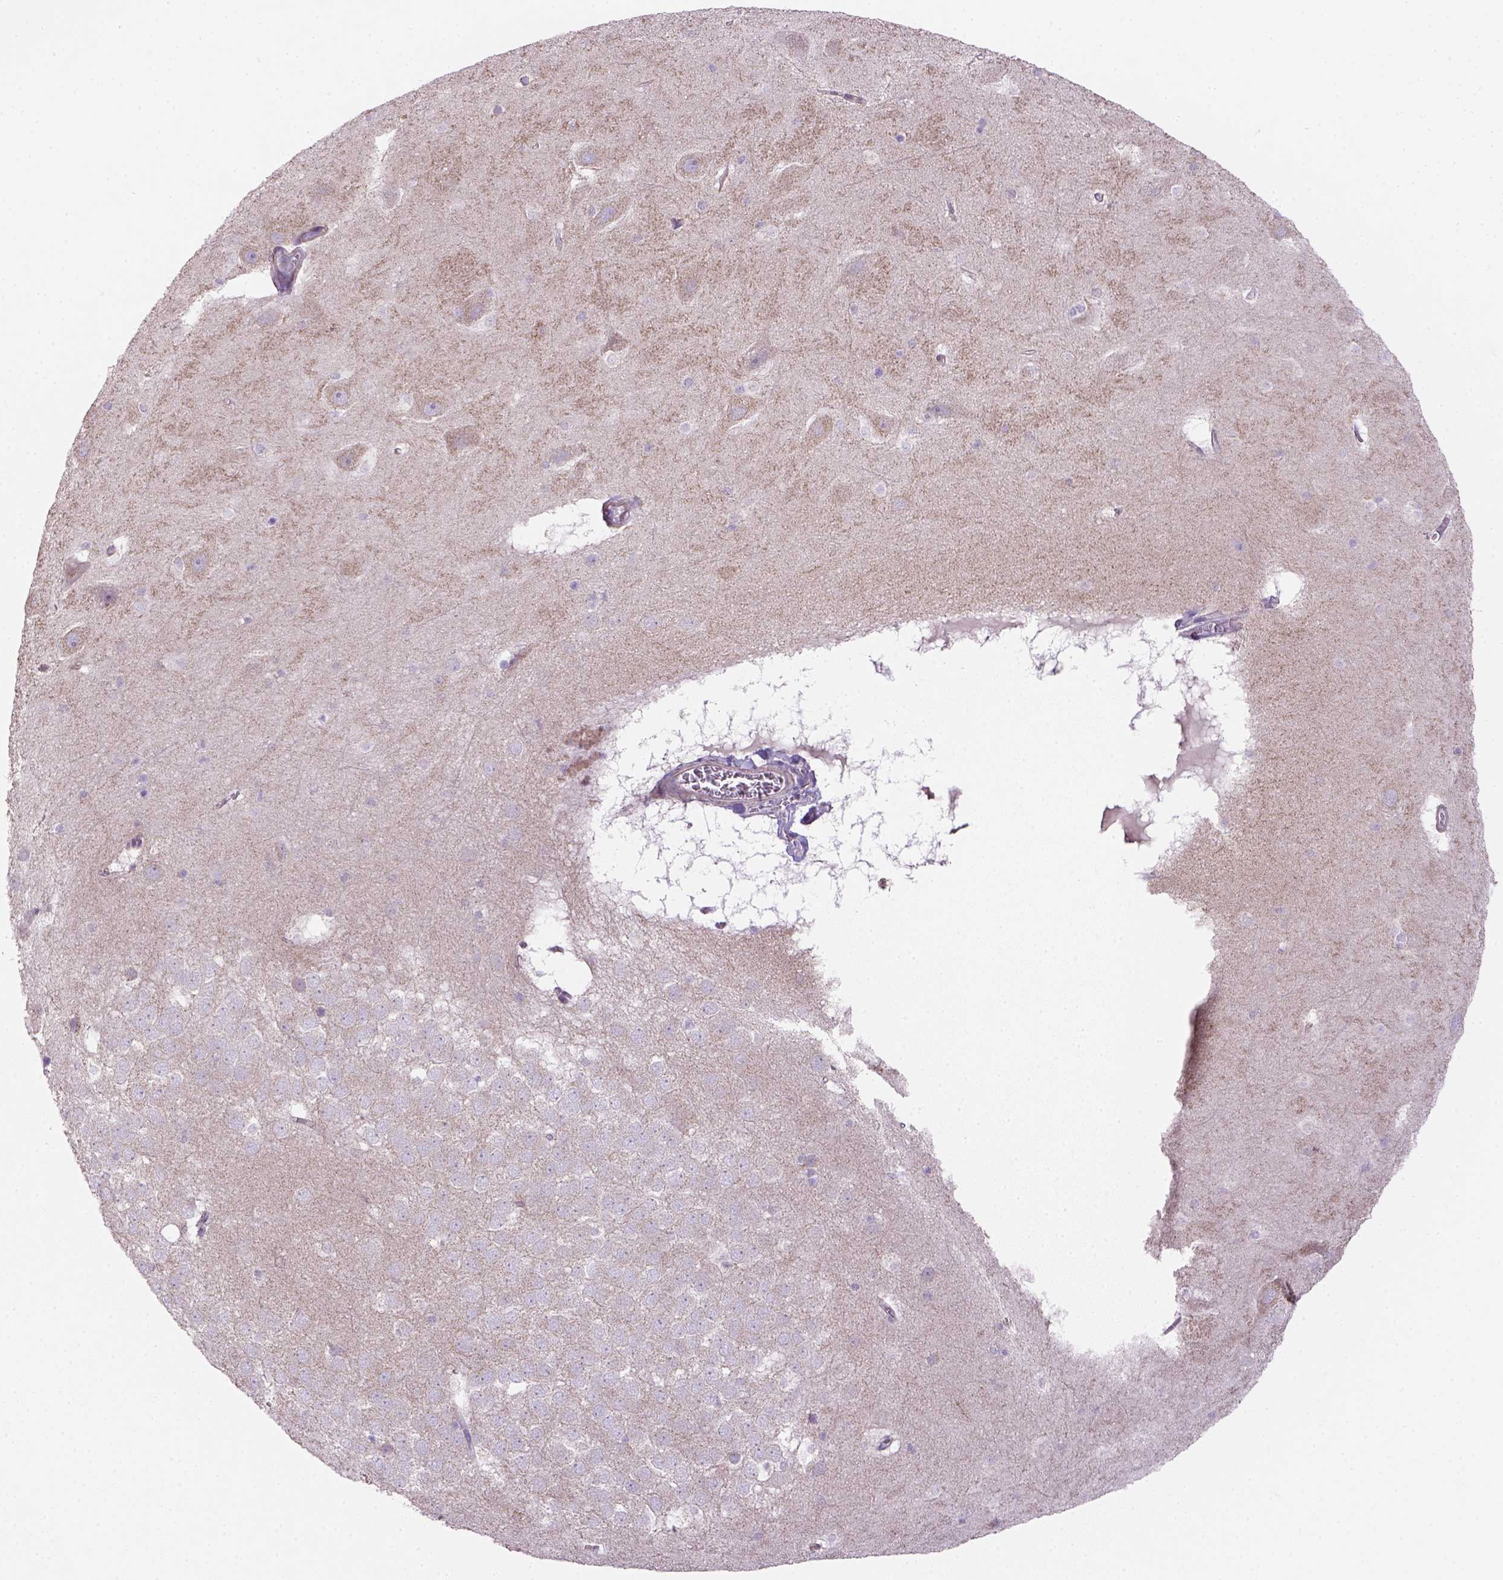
{"staining": {"intensity": "negative", "quantity": "none", "location": "none"}, "tissue": "hippocampus", "cell_type": "Glial cells", "image_type": "normal", "snomed": [{"axis": "morphology", "description": "Normal tissue, NOS"}, {"axis": "topography", "description": "Hippocampus"}], "caption": "Micrograph shows no significant protein staining in glial cells of benign hippocampus. (Brightfield microscopy of DAB IHC at high magnification).", "gene": "HTRA1", "patient": {"sex": "male", "age": 45}}